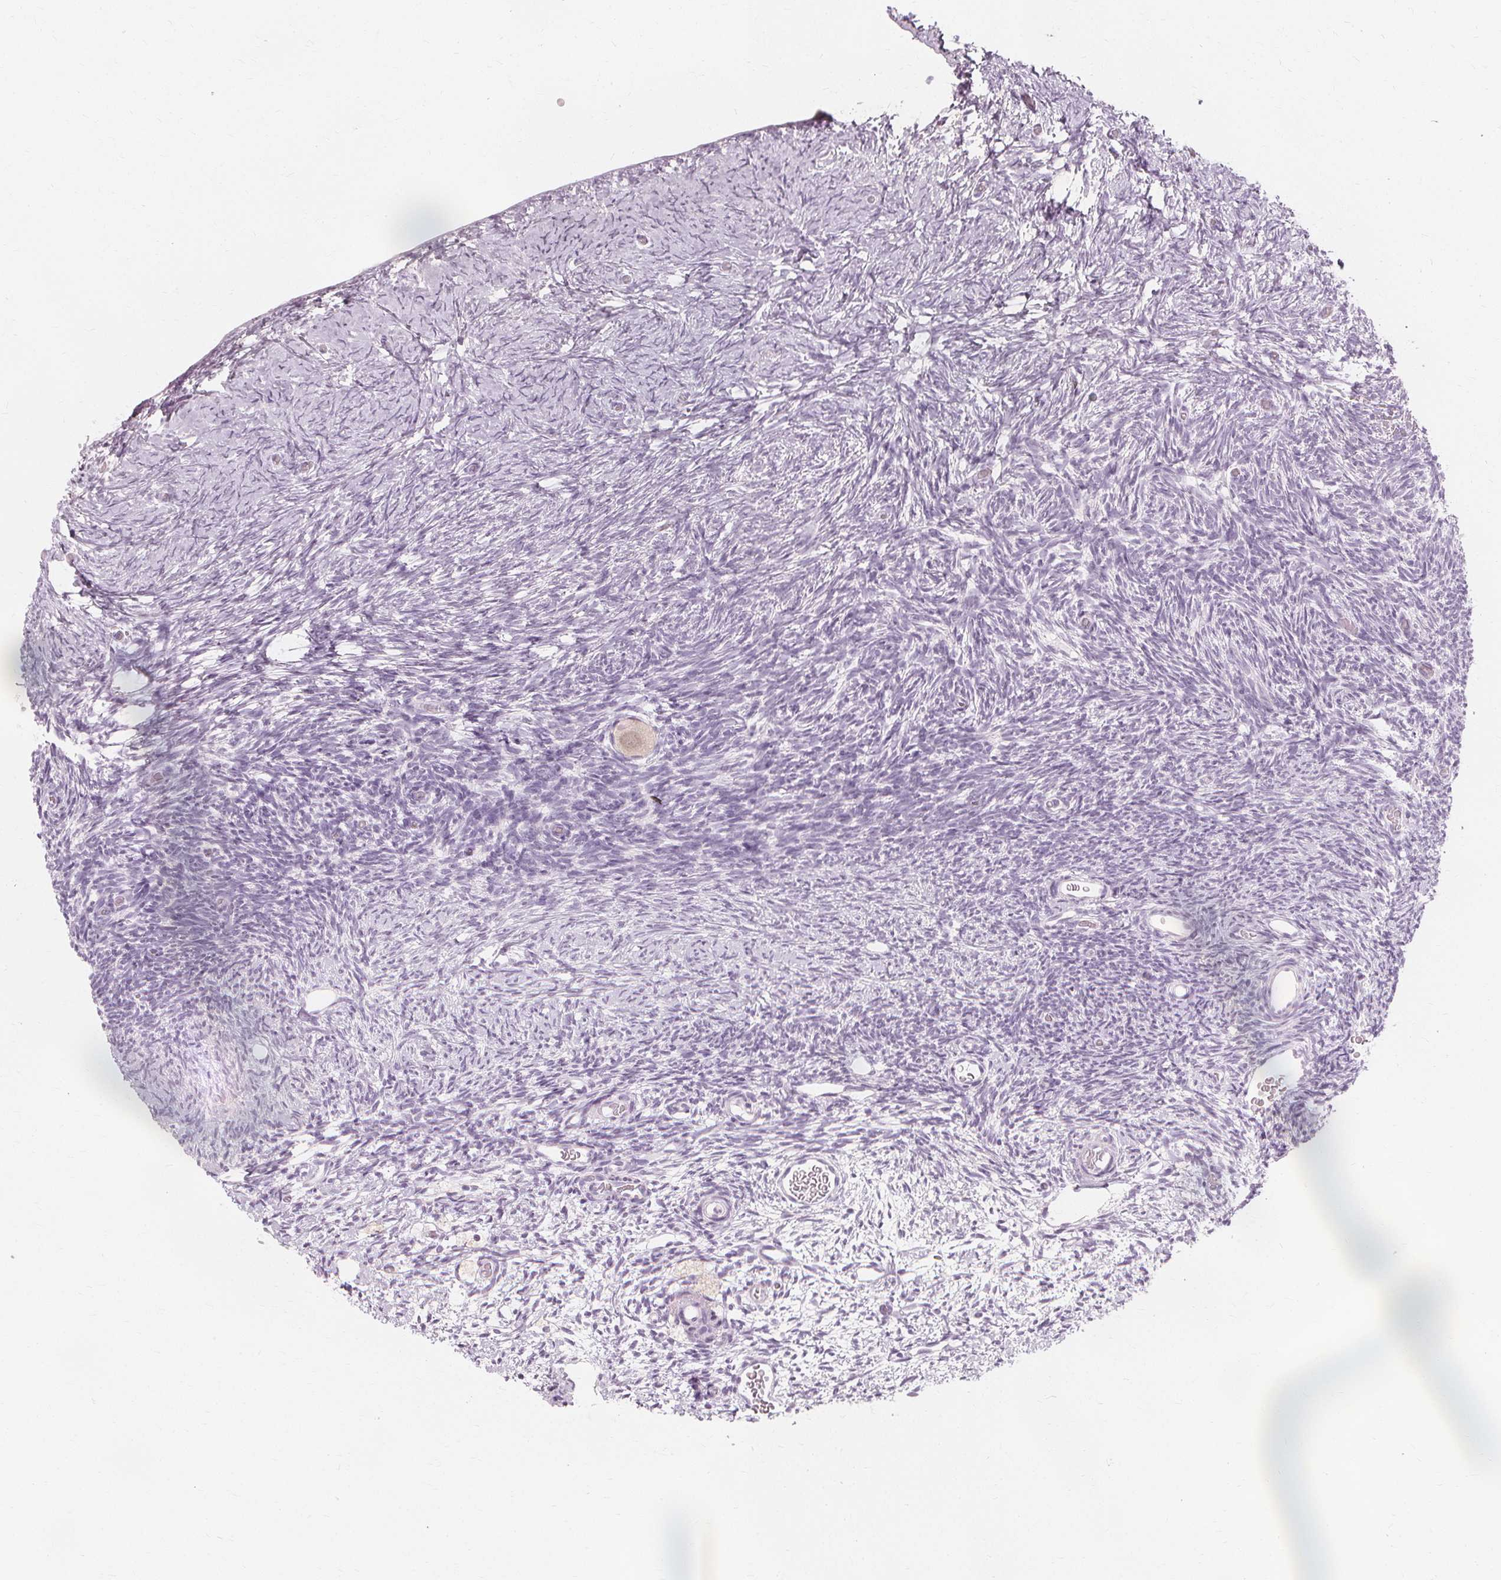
{"staining": {"intensity": "weak", "quantity": ">75%", "location": "cytoplasmic/membranous"}, "tissue": "ovary", "cell_type": "Follicle cells", "image_type": "normal", "snomed": [{"axis": "morphology", "description": "Normal tissue, NOS"}, {"axis": "topography", "description": "Ovary"}], "caption": "Immunohistochemistry of normal human ovary shows low levels of weak cytoplasmic/membranous expression in about >75% of follicle cells.", "gene": "MUC12", "patient": {"sex": "female", "age": 39}}